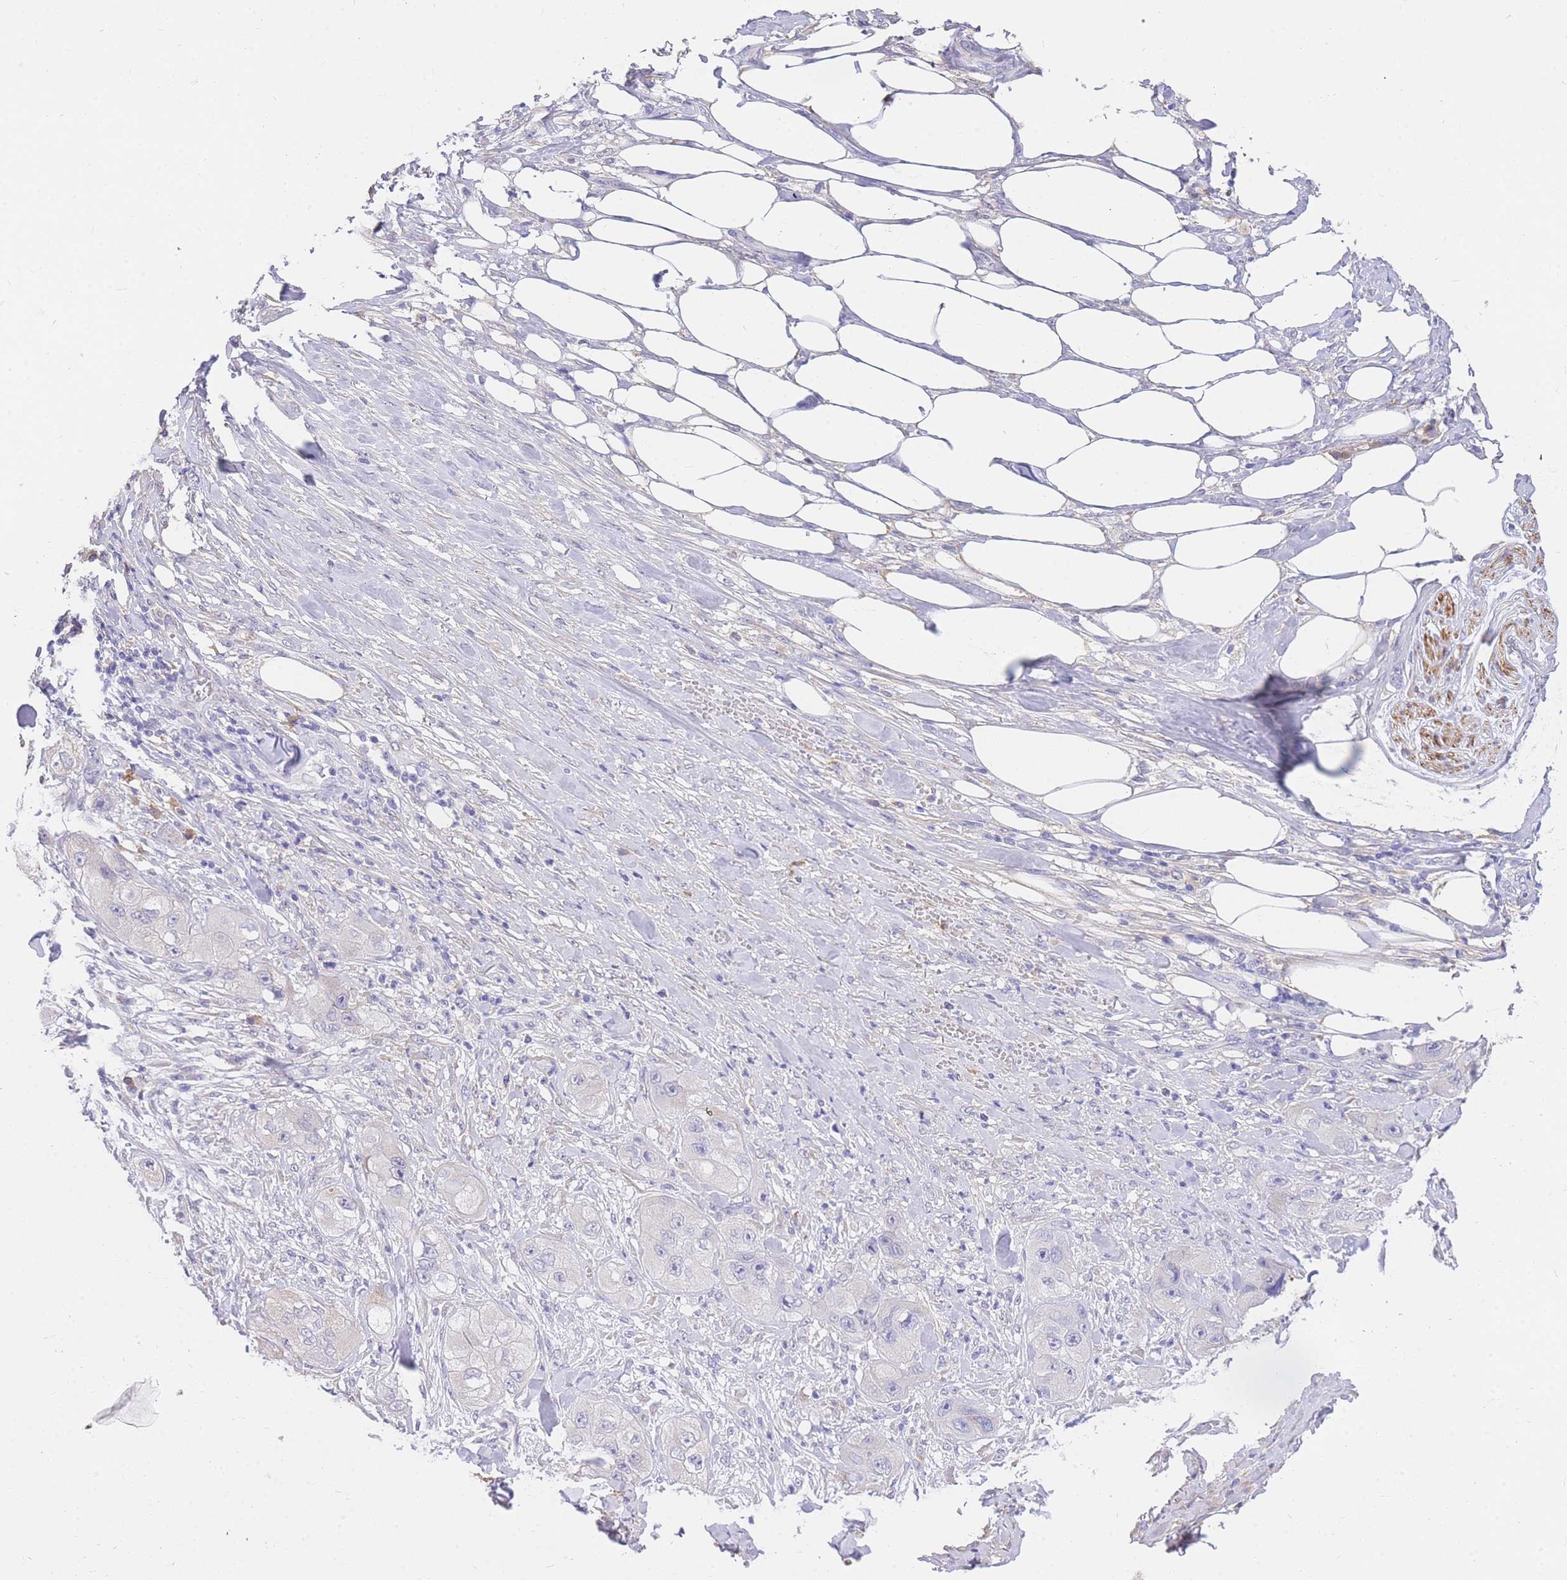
{"staining": {"intensity": "negative", "quantity": "none", "location": "none"}, "tissue": "skin cancer", "cell_type": "Tumor cells", "image_type": "cancer", "snomed": [{"axis": "morphology", "description": "Squamous cell carcinoma, NOS"}, {"axis": "topography", "description": "Skin"}, {"axis": "topography", "description": "Subcutis"}], "caption": "Tumor cells are negative for protein expression in human squamous cell carcinoma (skin).", "gene": "C2orf88", "patient": {"sex": "male", "age": 73}}